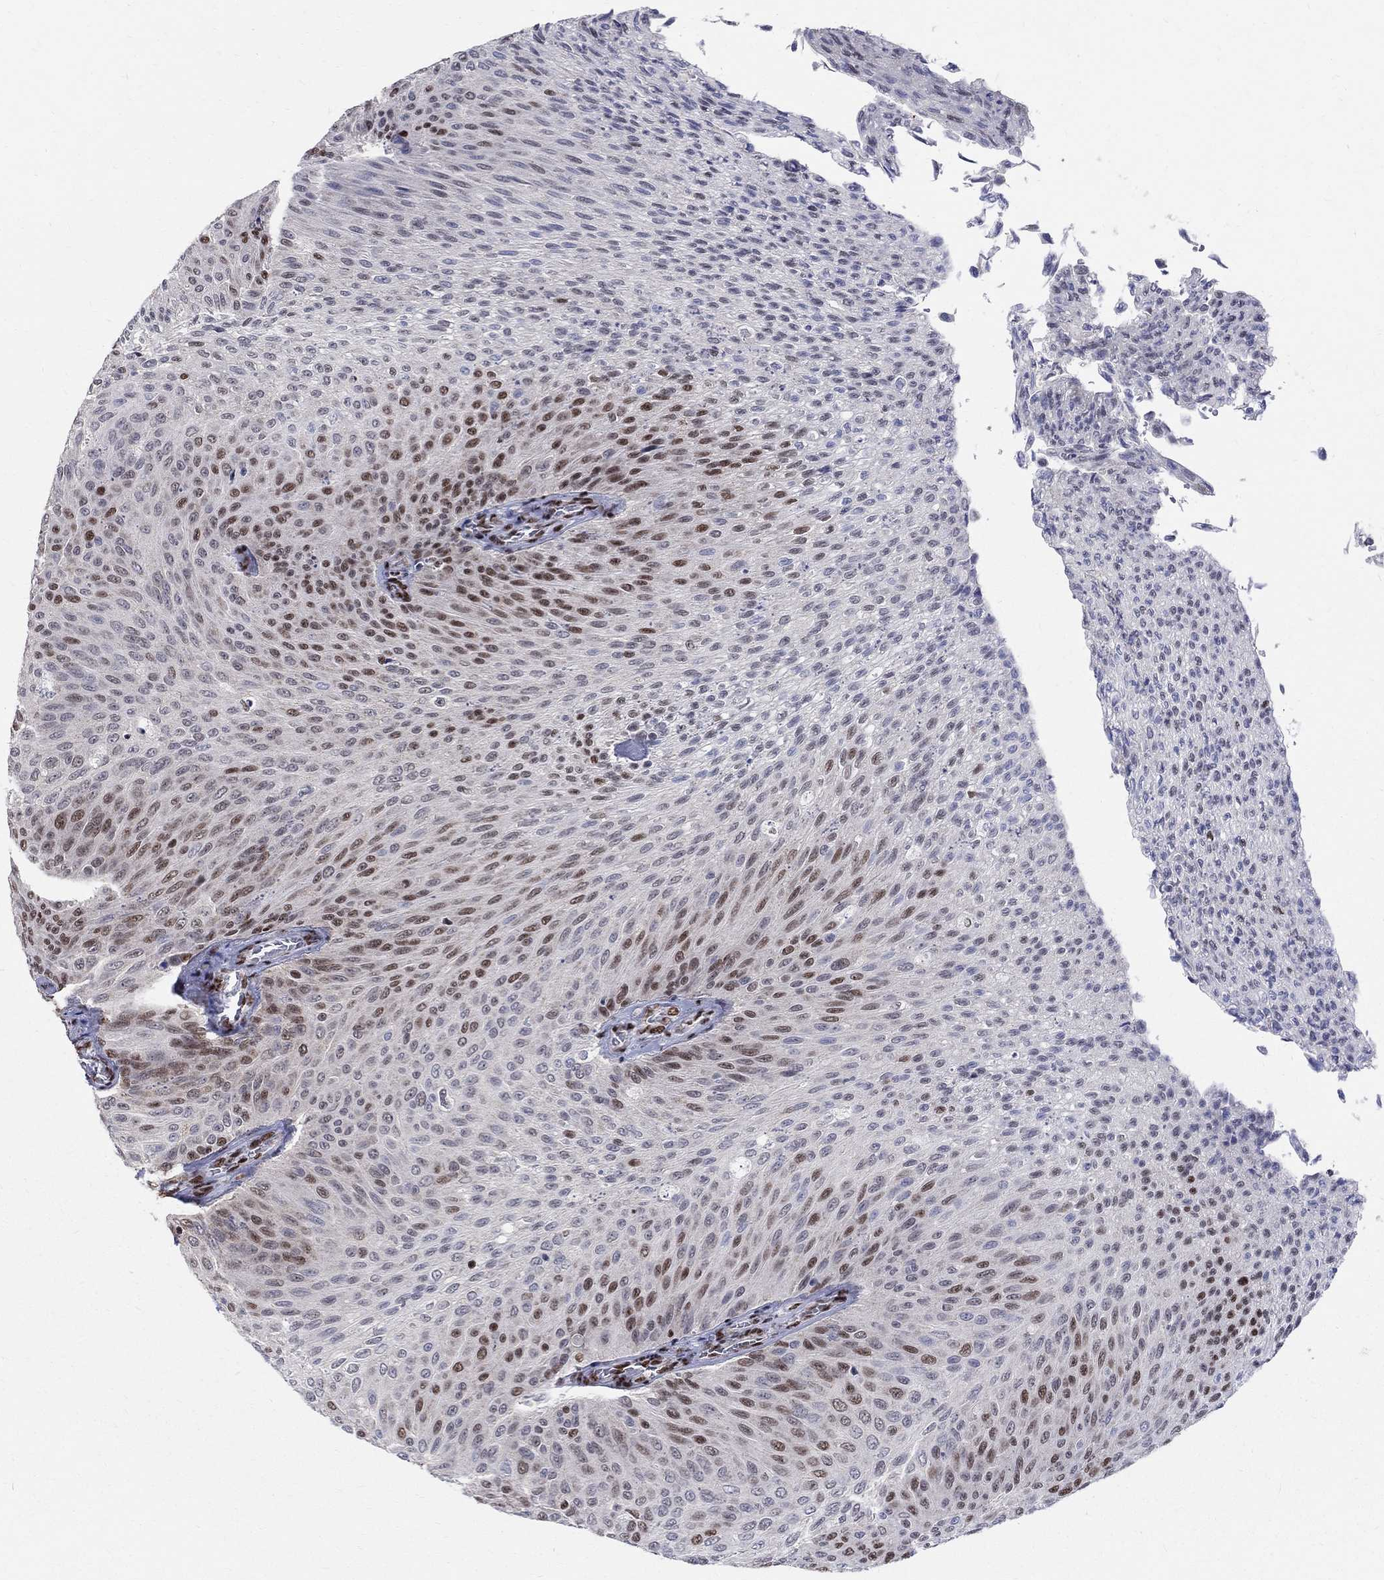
{"staining": {"intensity": "strong", "quantity": "<25%", "location": "nuclear"}, "tissue": "urothelial cancer", "cell_type": "Tumor cells", "image_type": "cancer", "snomed": [{"axis": "morphology", "description": "Urothelial carcinoma, Low grade"}, {"axis": "topography", "description": "Ureter, NOS"}, {"axis": "topography", "description": "Urinary bladder"}], "caption": "A micrograph of urothelial cancer stained for a protein exhibits strong nuclear brown staining in tumor cells. (Stains: DAB (3,3'-diaminobenzidine) in brown, nuclei in blue, Microscopy: brightfield microscopy at high magnification).", "gene": "FBXO16", "patient": {"sex": "male", "age": 78}}